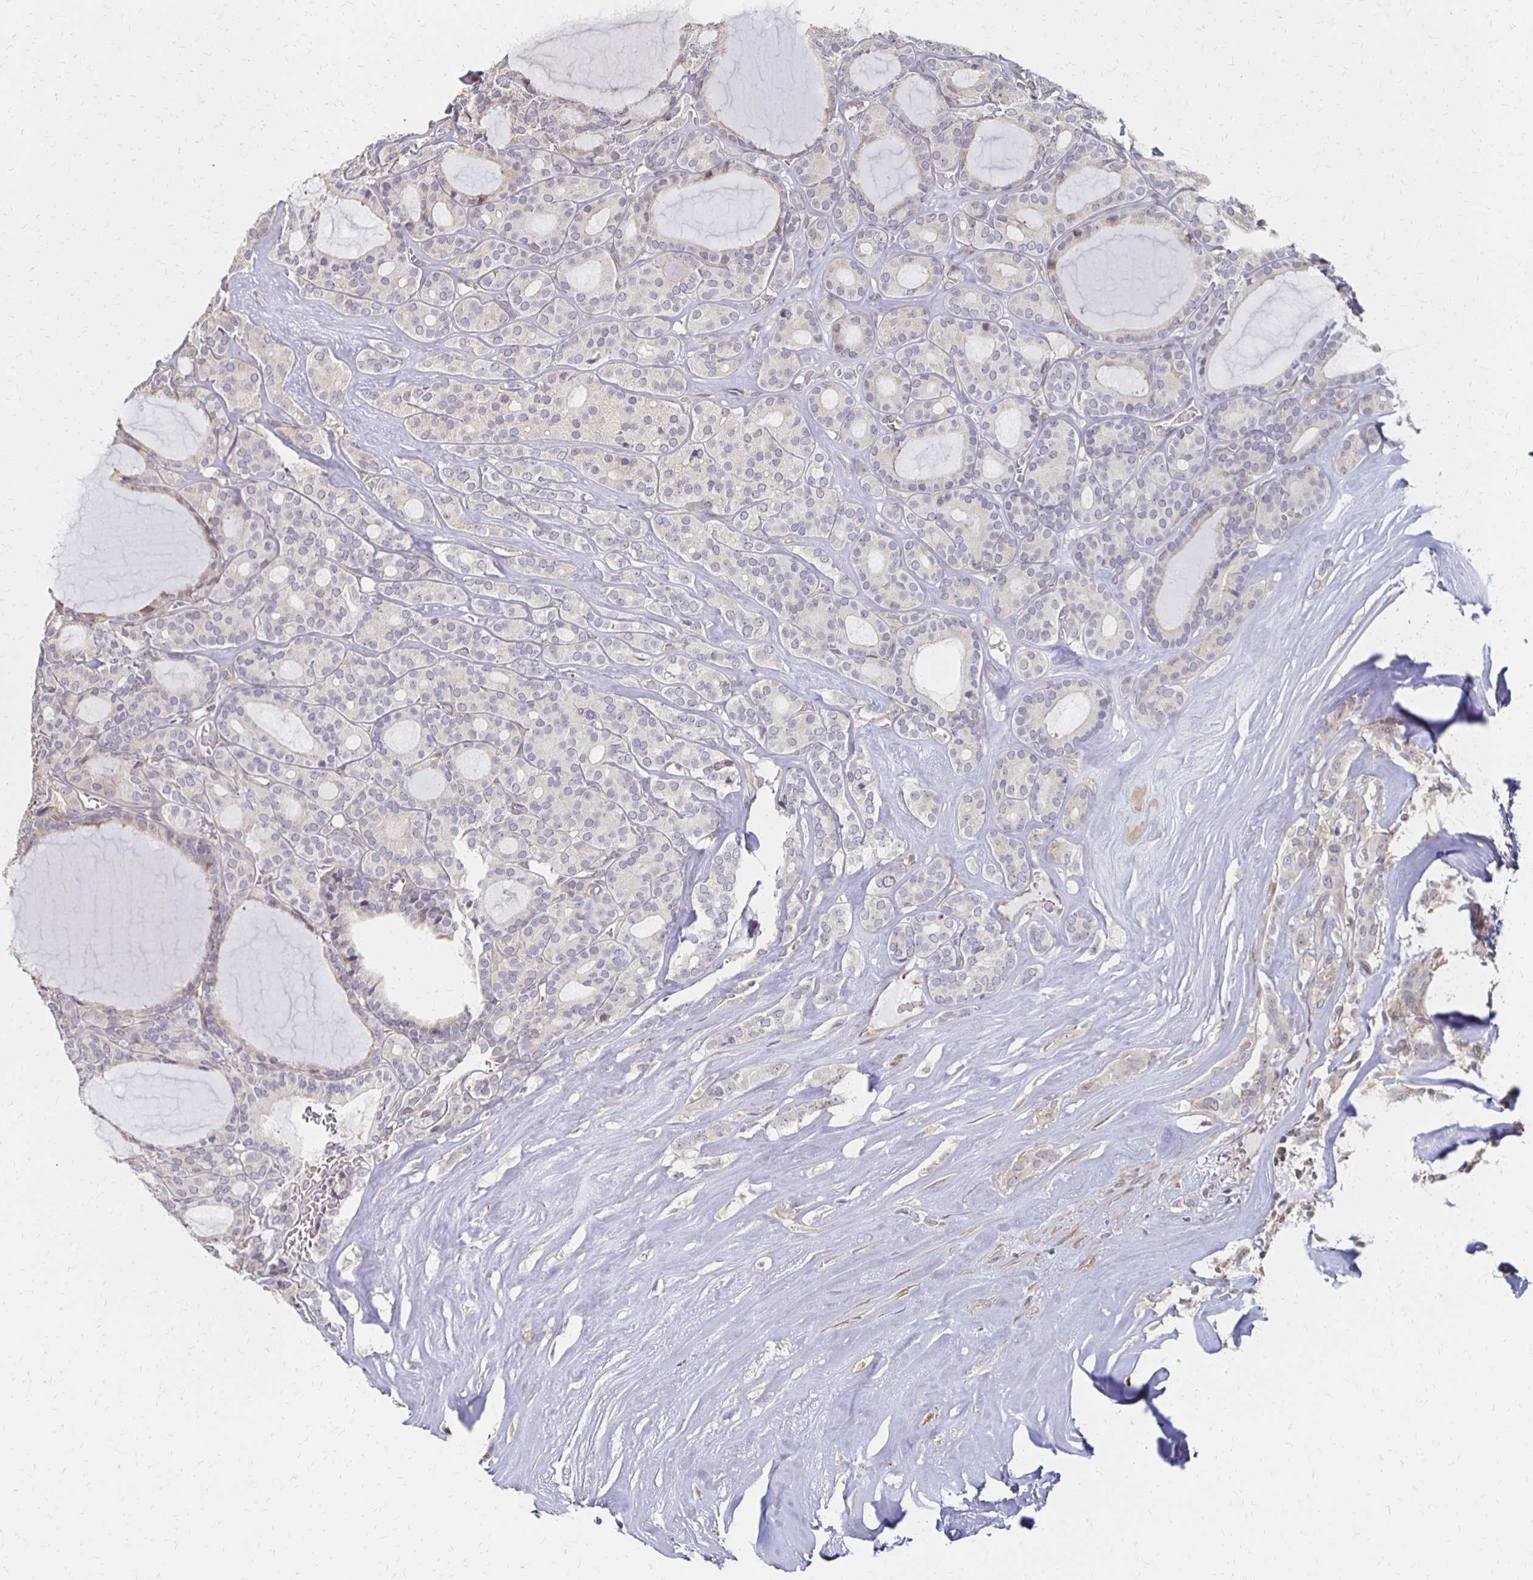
{"staining": {"intensity": "negative", "quantity": "none", "location": "none"}, "tissue": "thyroid cancer", "cell_type": "Tumor cells", "image_type": "cancer", "snomed": [{"axis": "morphology", "description": "Follicular adenoma carcinoma, NOS"}, {"axis": "topography", "description": "Thyroid gland"}], "caption": "Immunohistochemistry photomicrograph of follicular adenoma carcinoma (thyroid) stained for a protein (brown), which exhibits no staining in tumor cells.", "gene": "PRKCB", "patient": {"sex": "male", "age": 74}}